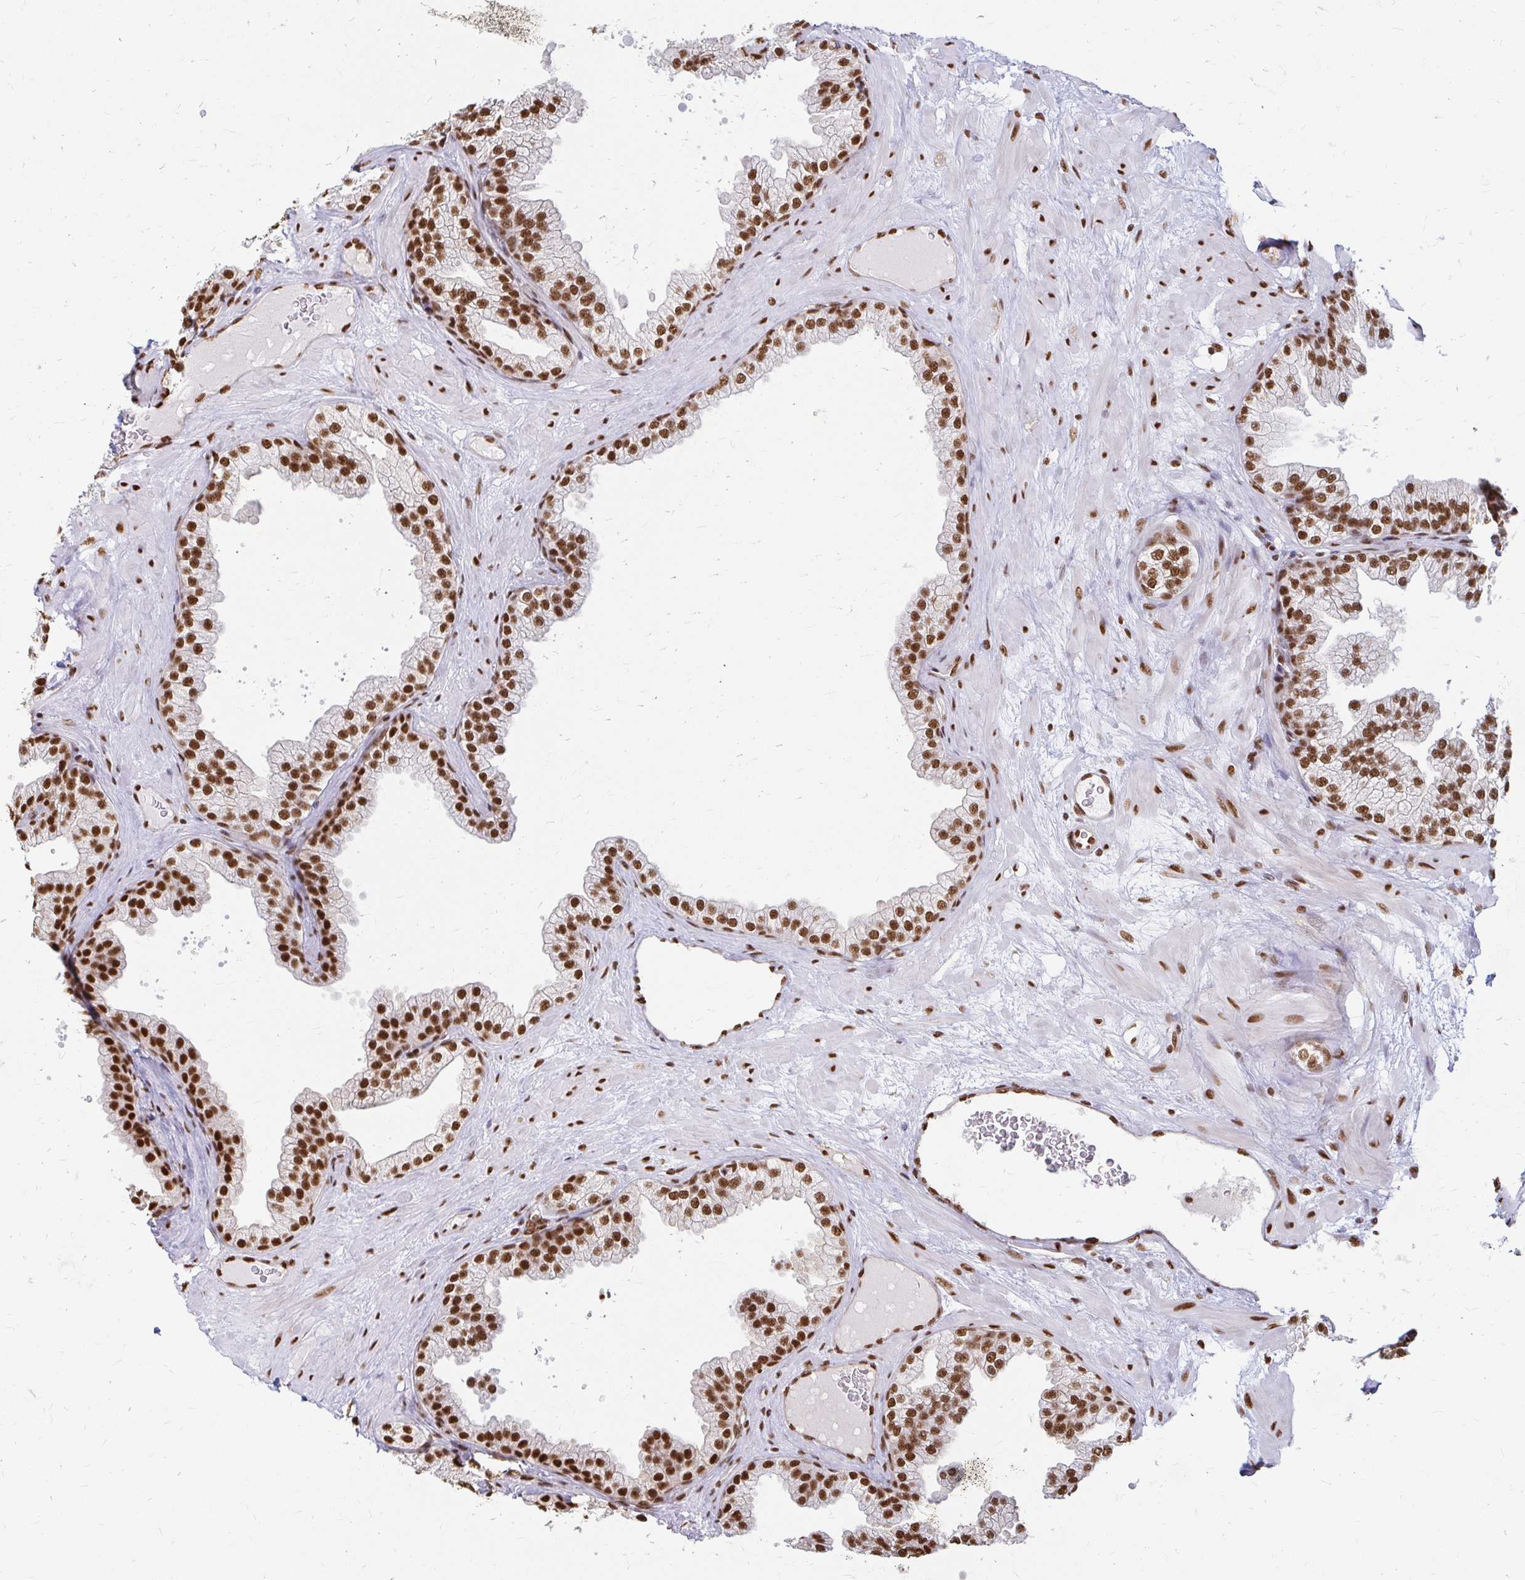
{"staining": {"intensity": "strong", "quantity": ">75%", "location": "nuclear"}, "tissue": "prostate", "cell_type": "Glandular cells", "image_type": "normal", "snomed": [{"axis": "morphology", "description": "Normal tissue, NOS"}, {"axis": "topography", "description": "Prostate"}], "caption": "DAB (3,3'-diaminobenzidine) immunohistochemical staining of benign human prostate reveals strong nuclear protein positivity in approximately >75% of glandular cells. Immunohistochemistry stains the protein in brown and the nuclei are stained blue.", "gene": "HNRNPU", "patient": {"sex": "male", "age": 37}}